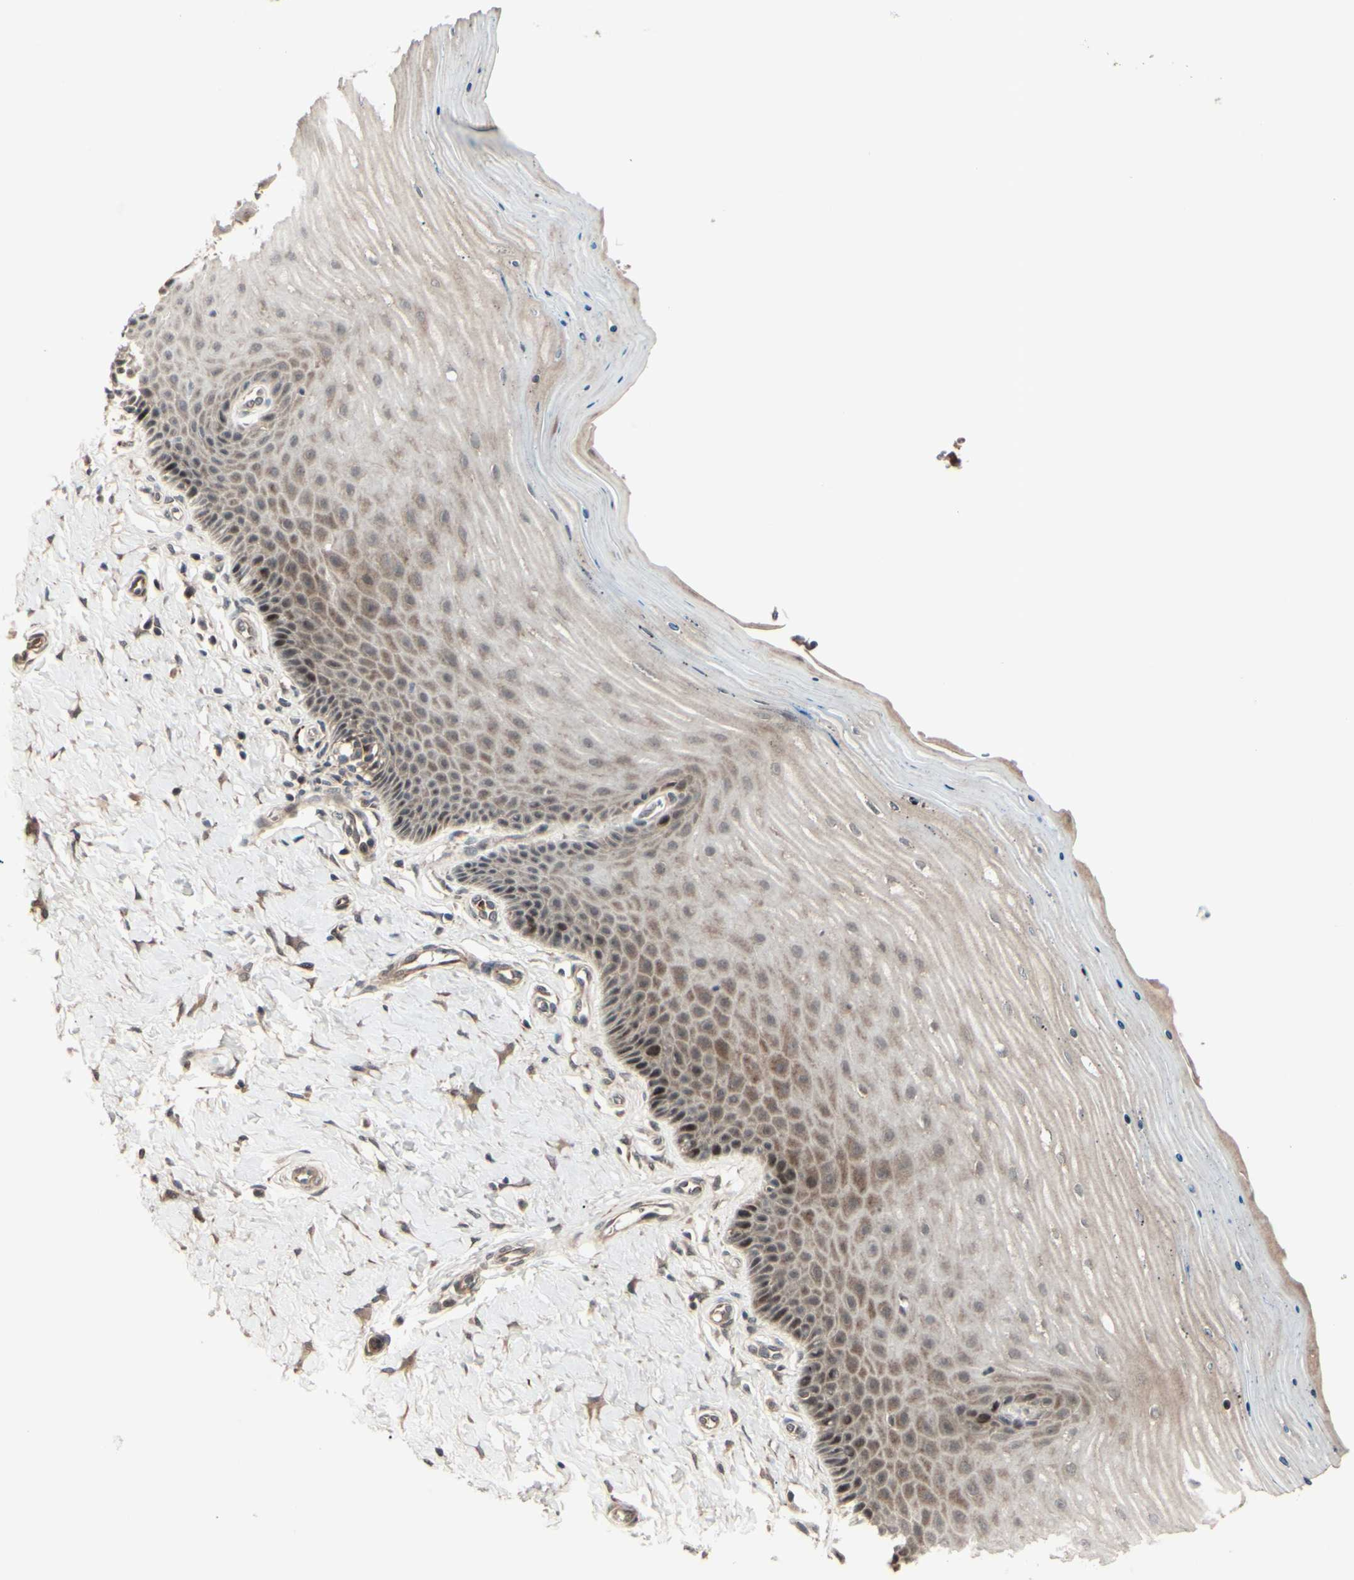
{"staining": {"intensity": "strong", "quantity": ">75%", "location": "cytoplasmic/membranous,nuclear"}, "tissue": "cervix", "cell_type": "Glandular cells", "image_type": "normal", "snomed": [{"axis": "morphology", "description": "Normal tissue, NOS"}, {"axis": "topography", "description": "Cervix"}], "caption": "Immunohistochemical staining of normal cervix demonstrates strong cytoplasmic/membranous,nuclear protein staining in approximately >75% of glandular cells.", "gene": "MLF2", "patient": {"sex": "female", "age": 55}}